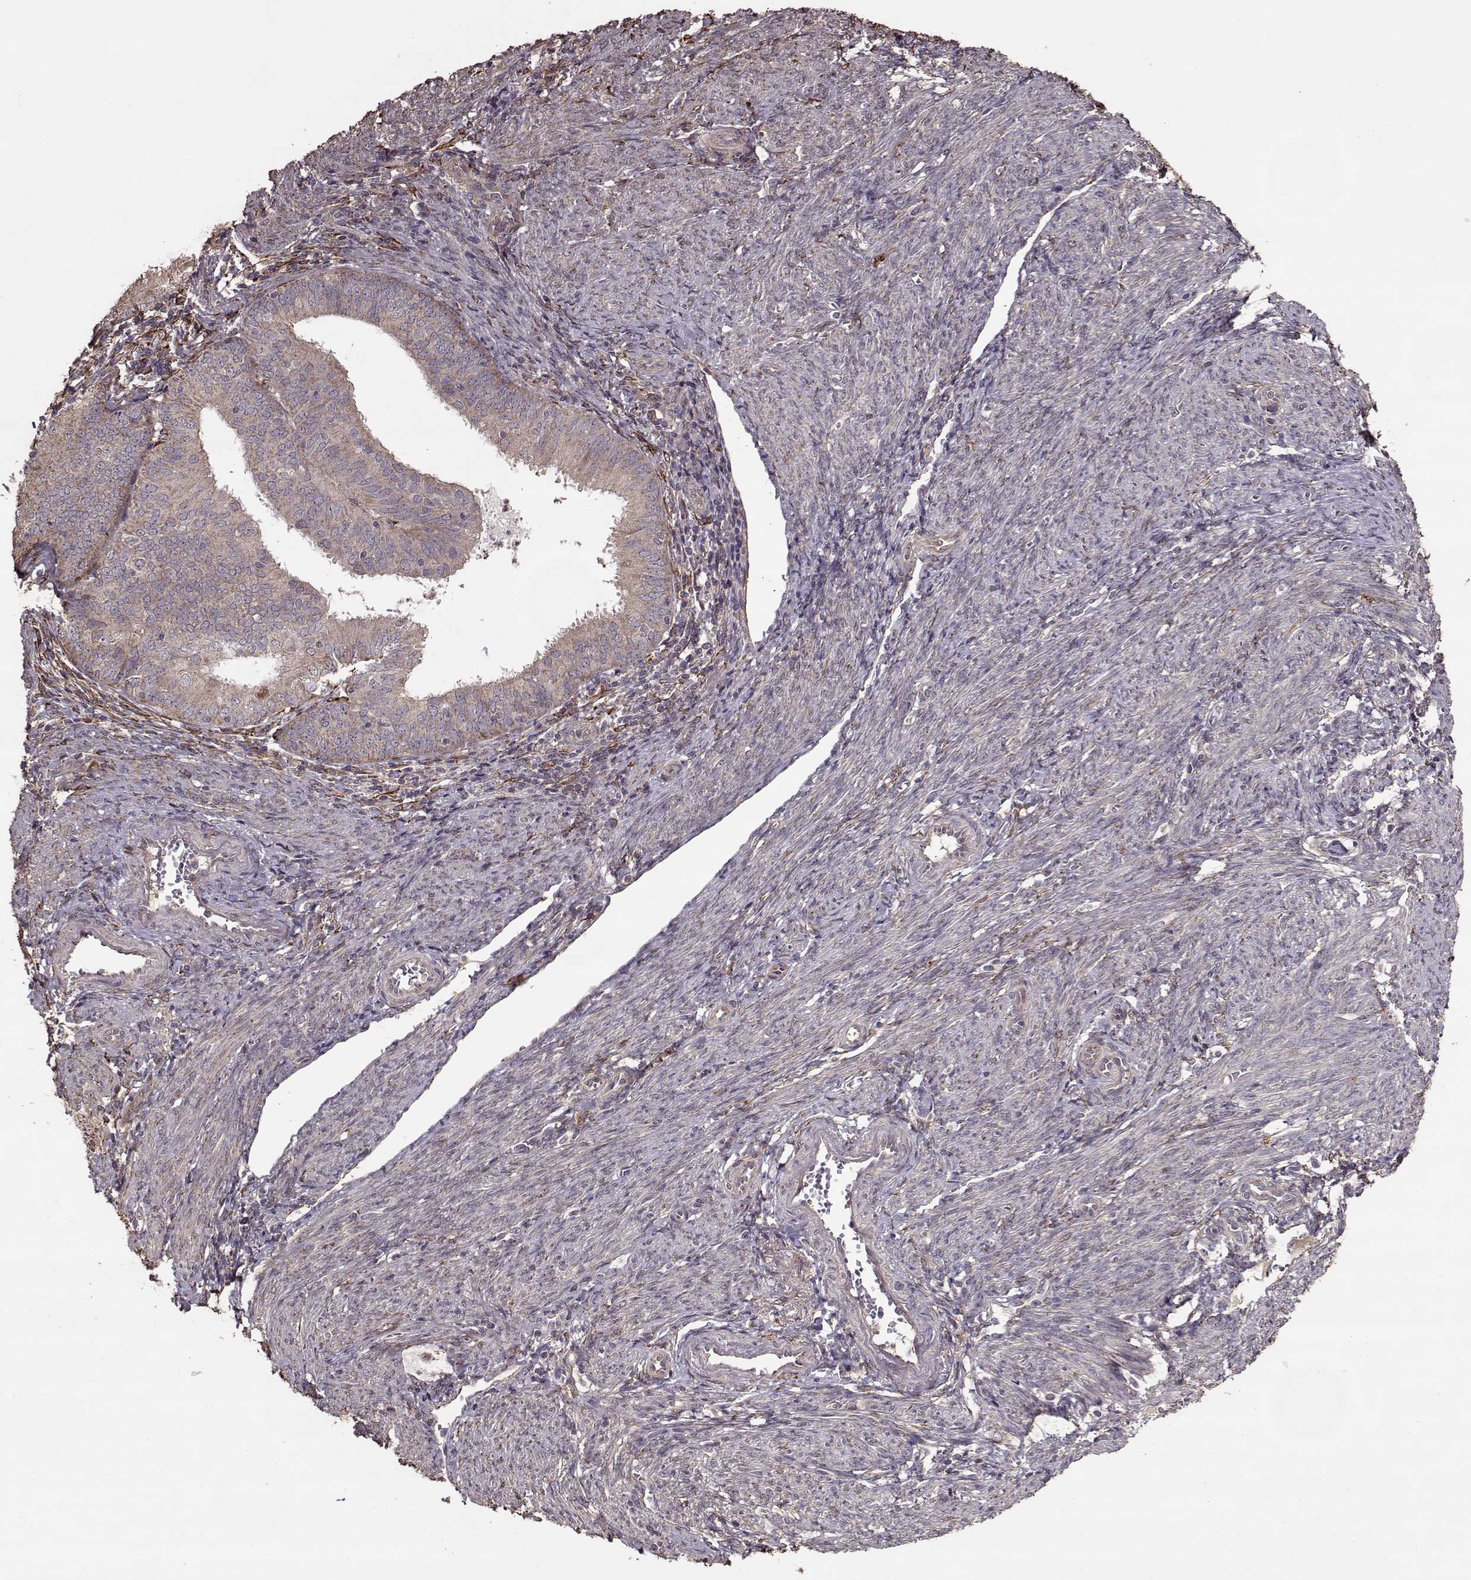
{"staining": {"intensity": "weak", "quantity": ">75%", "location": "cytoplasmic/membranous"}, "tissue": "endometrial cancer", "cell_type": "Tumor cells", "image_type": "cancer", "snomed": [{"axis": "morphology", "description": "Adenocarcinoma, NOS"}, {"axis": "topography", "description": "Endometrium"}], "caption": "Immunohistochemical staining of endometrial adenocarcinoma reveals low levels of weak cytoplasmic/membranous positivity in about >75% of tumor cells. (DAB (3,3'-diaminobenzidine) = brown stain, brightfield microscopy at high magnification).", "gene": "IMMP1L", "patient": {"sex": "female", "age": 57}}